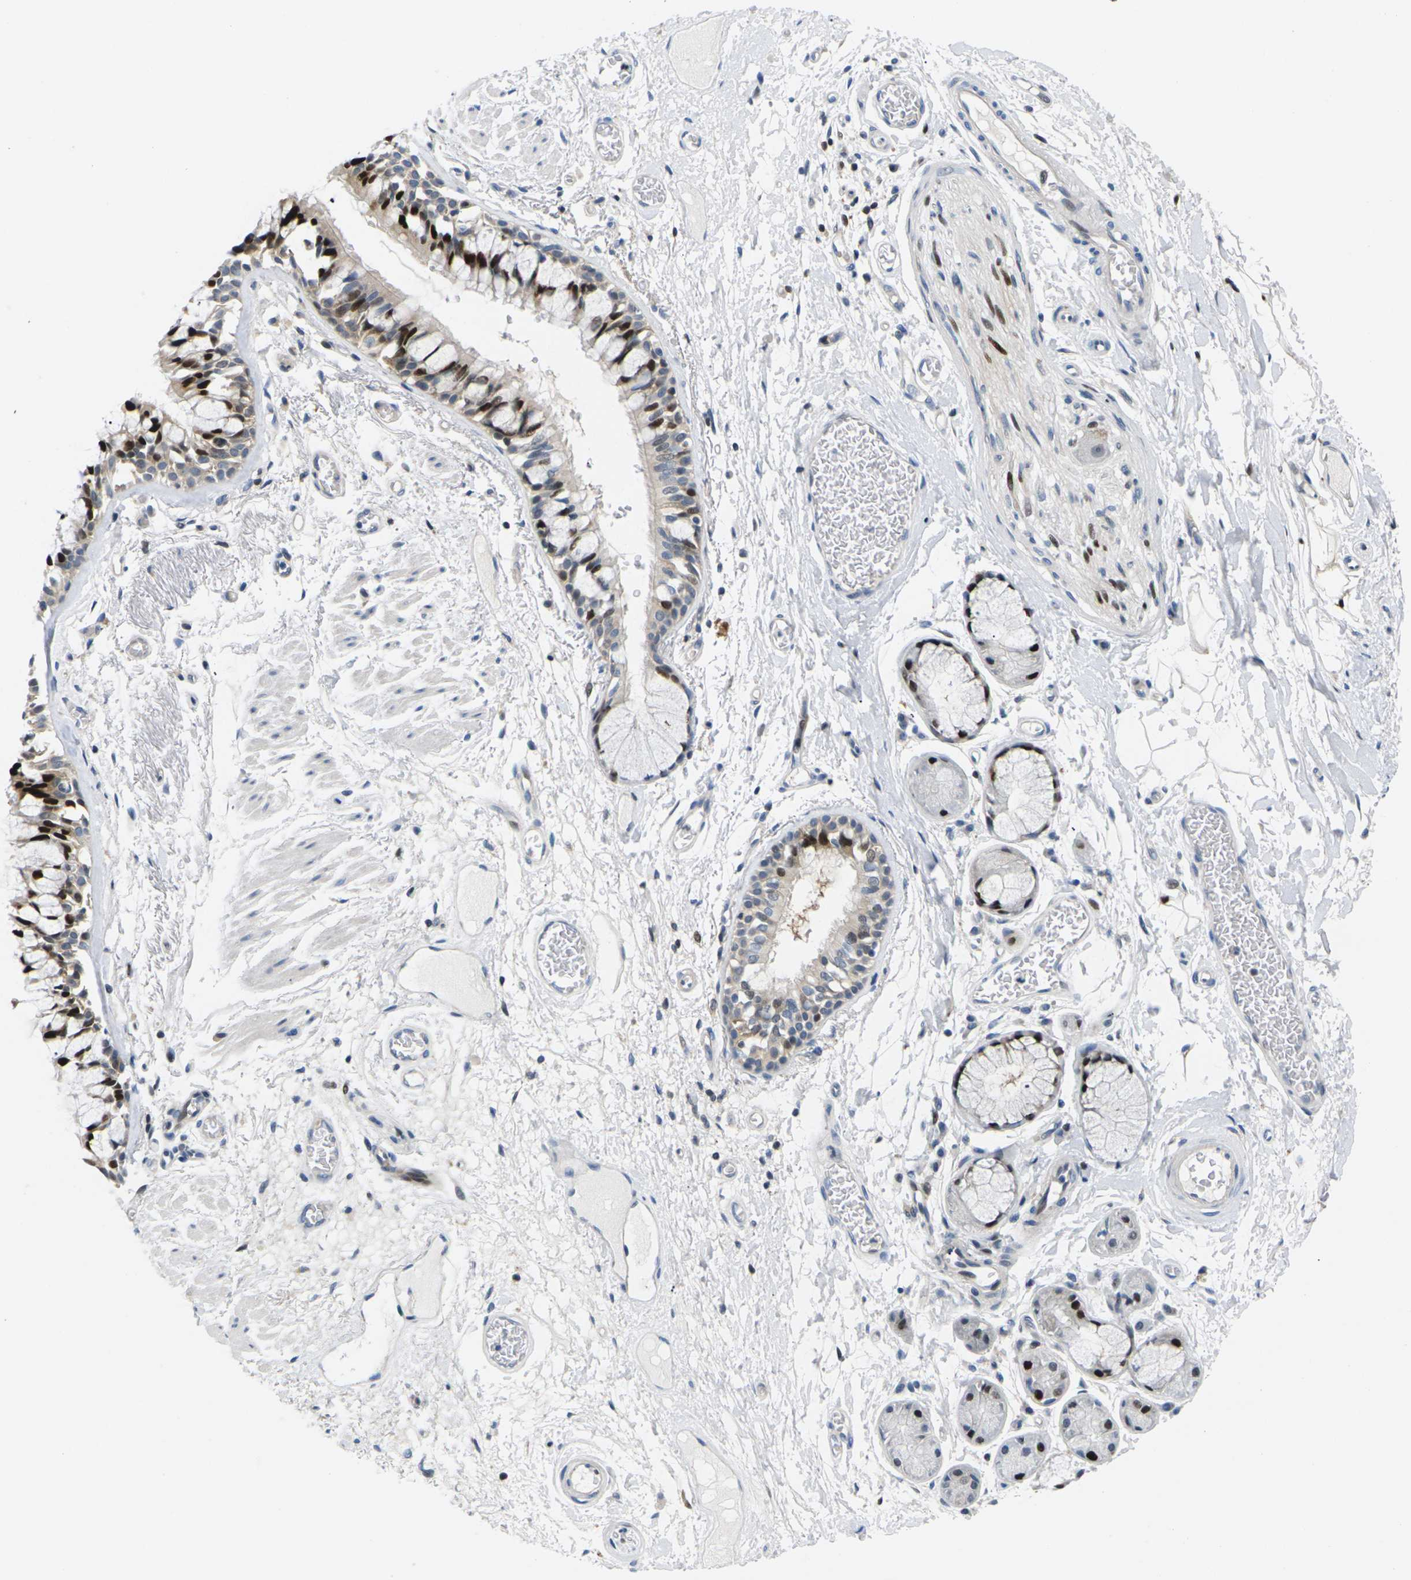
{"staining": {"intensity": "strong", "quantity": "25%-75%", "location": "cytoplasmic/membranous,nuclear"}, "tissue": "bronchus", "cell_type": "Respiratory epithelial cells", "image_type": "normal", "snomed": [{"axis": "morphology", "description": "Normal tissue, NOS"}, {"axis": "topography", "description": "Bronchus"}], "caption": "This is a histology image of immunohistochemistry (IHC) staining of benign bronchus, which shows strong expression in the cytoplasmic/membranous,nuclear of respiratory epithelial cells.", "gene": "RPS6KA3", "patient": {"sex": "male", "age": 66}}